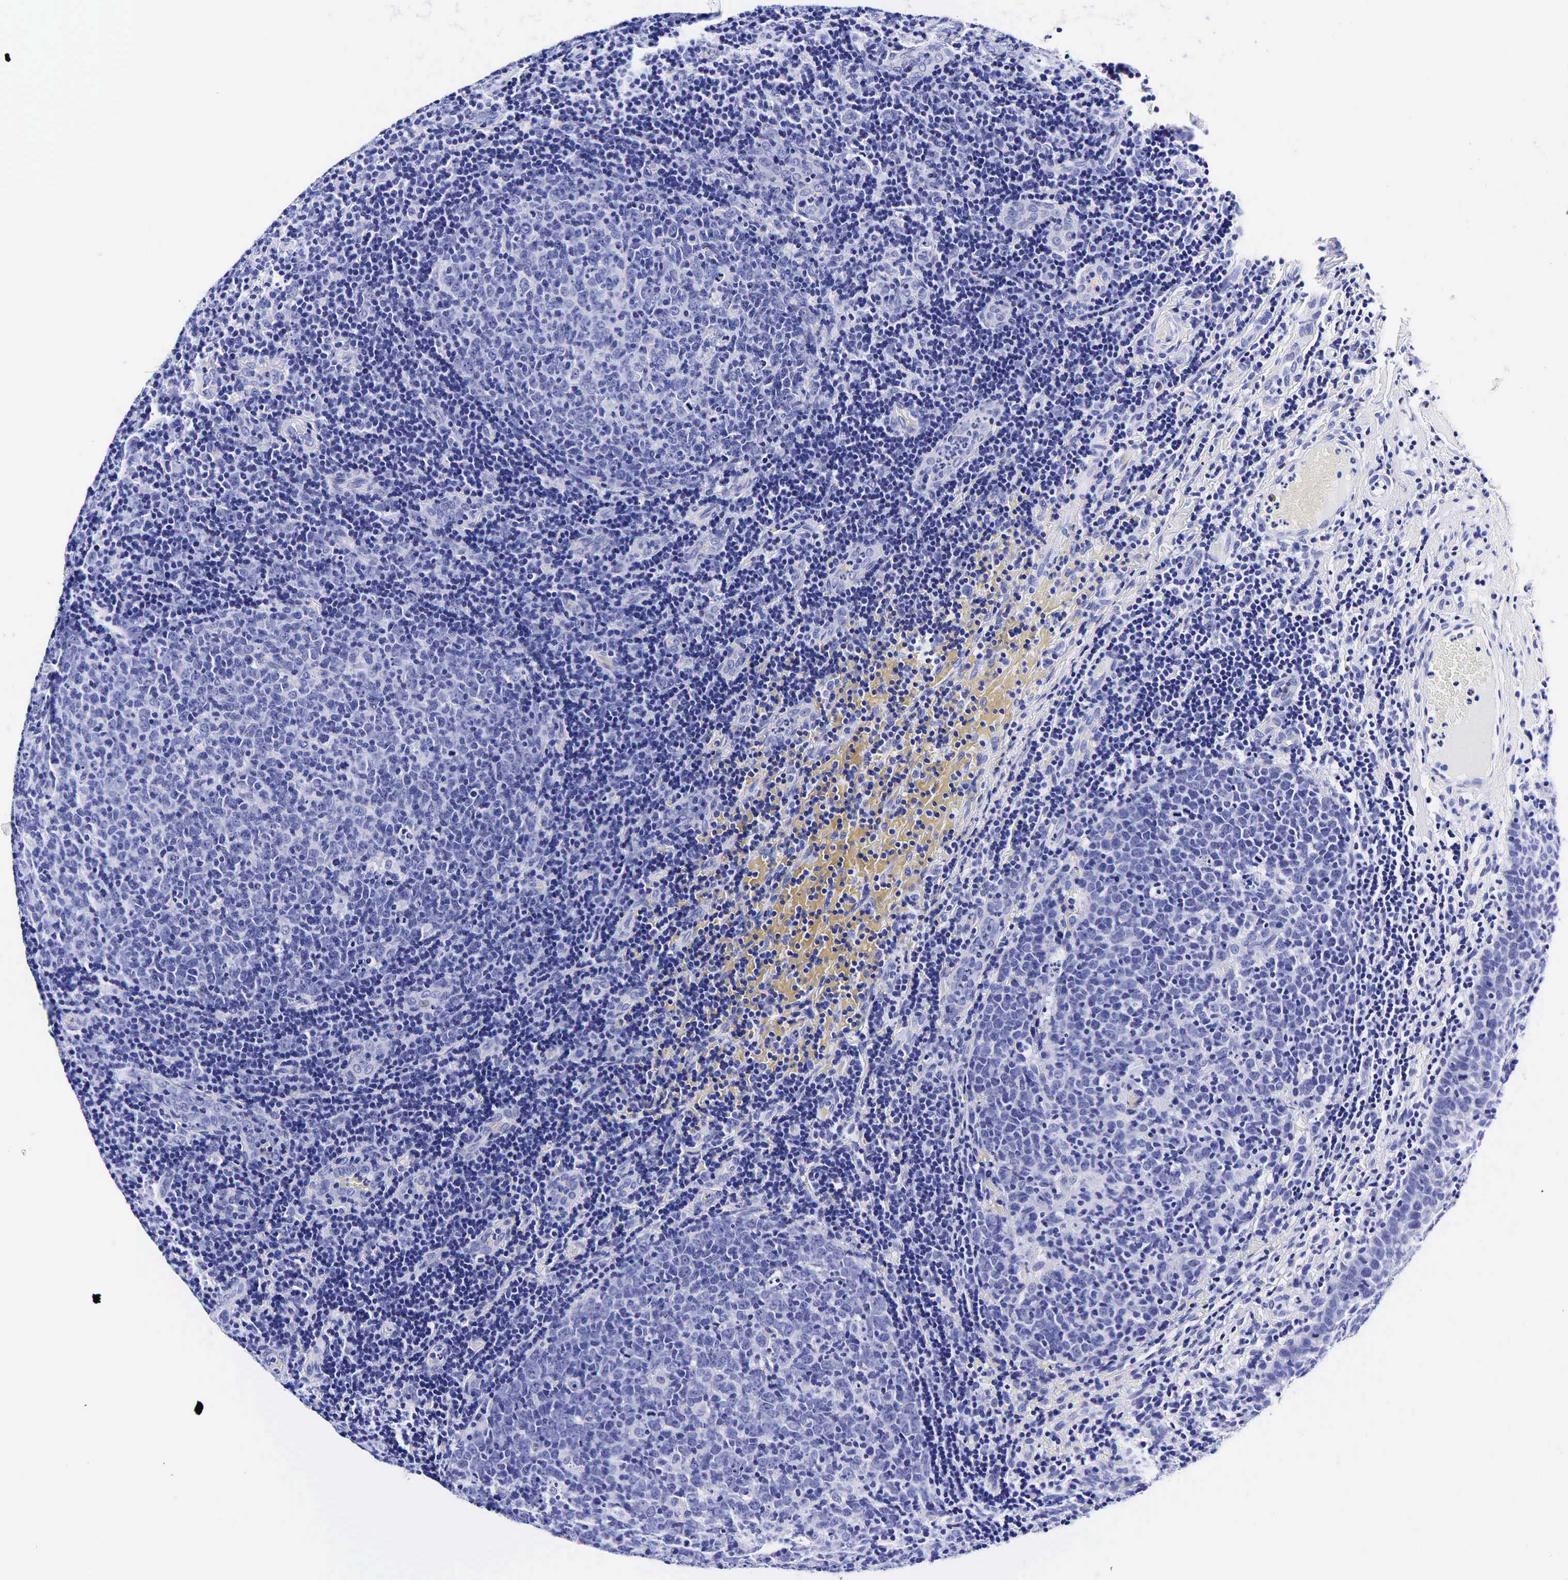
{"staining": {"intensity": "negative", "quantity": "none", "location": "none"}, "tissue": "tonsil", "cell_type": "Germinal center cells", "image_type": "normal", "snomed": [{"axis": "morphology", "description": "Normal tissue, NOS"}, {"axis": "topography", "description": "Tonsil"}], "caption": "This is an IHC photomicrograph of unremarkable human tonsil. There is no positivity in germinal center cells.", "gene": "GCG", "patient": {"sex": "female", "age": 3}}